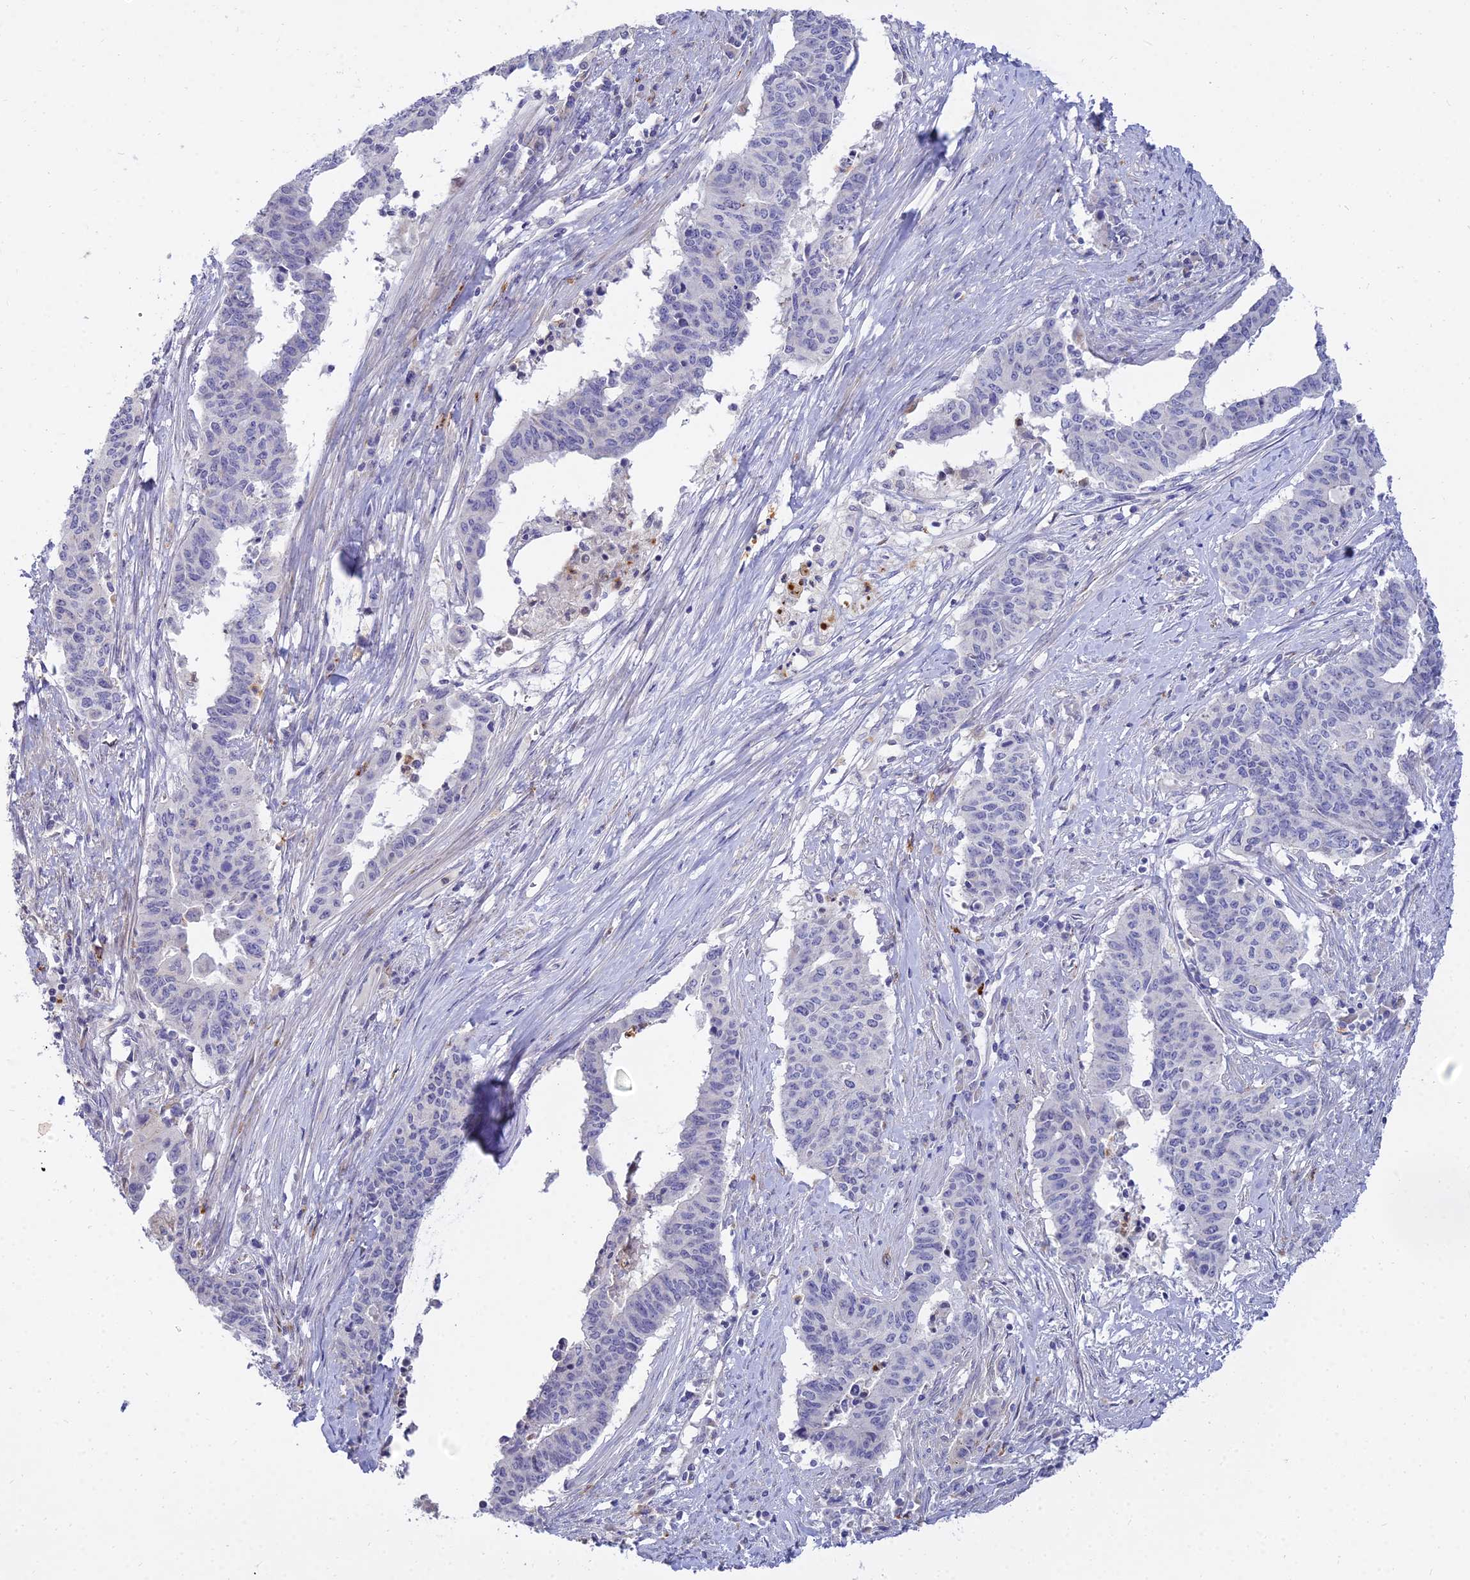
{"staining": {"intensity": "negative", "quantity": "none", "location": "none"}, "tissue": "endometrial cancer", "cell_type": "Tumor cells", "image_type": "cancer", "snomed": [{"axis": "morphology", "description": "Adenocarcinoma, NOS"}, {"axis": "topography", "description": "Endometrium"}], "caption": "Immunohistochemistry (IHC) micrograph of neoplastic tissue: human adenocarcinoma (endometrial) stained with DAB reveals no significant protein positivity in tumor cells.", "gene": "VWC2L", "patient": {"sex": "female", "age": 59}}